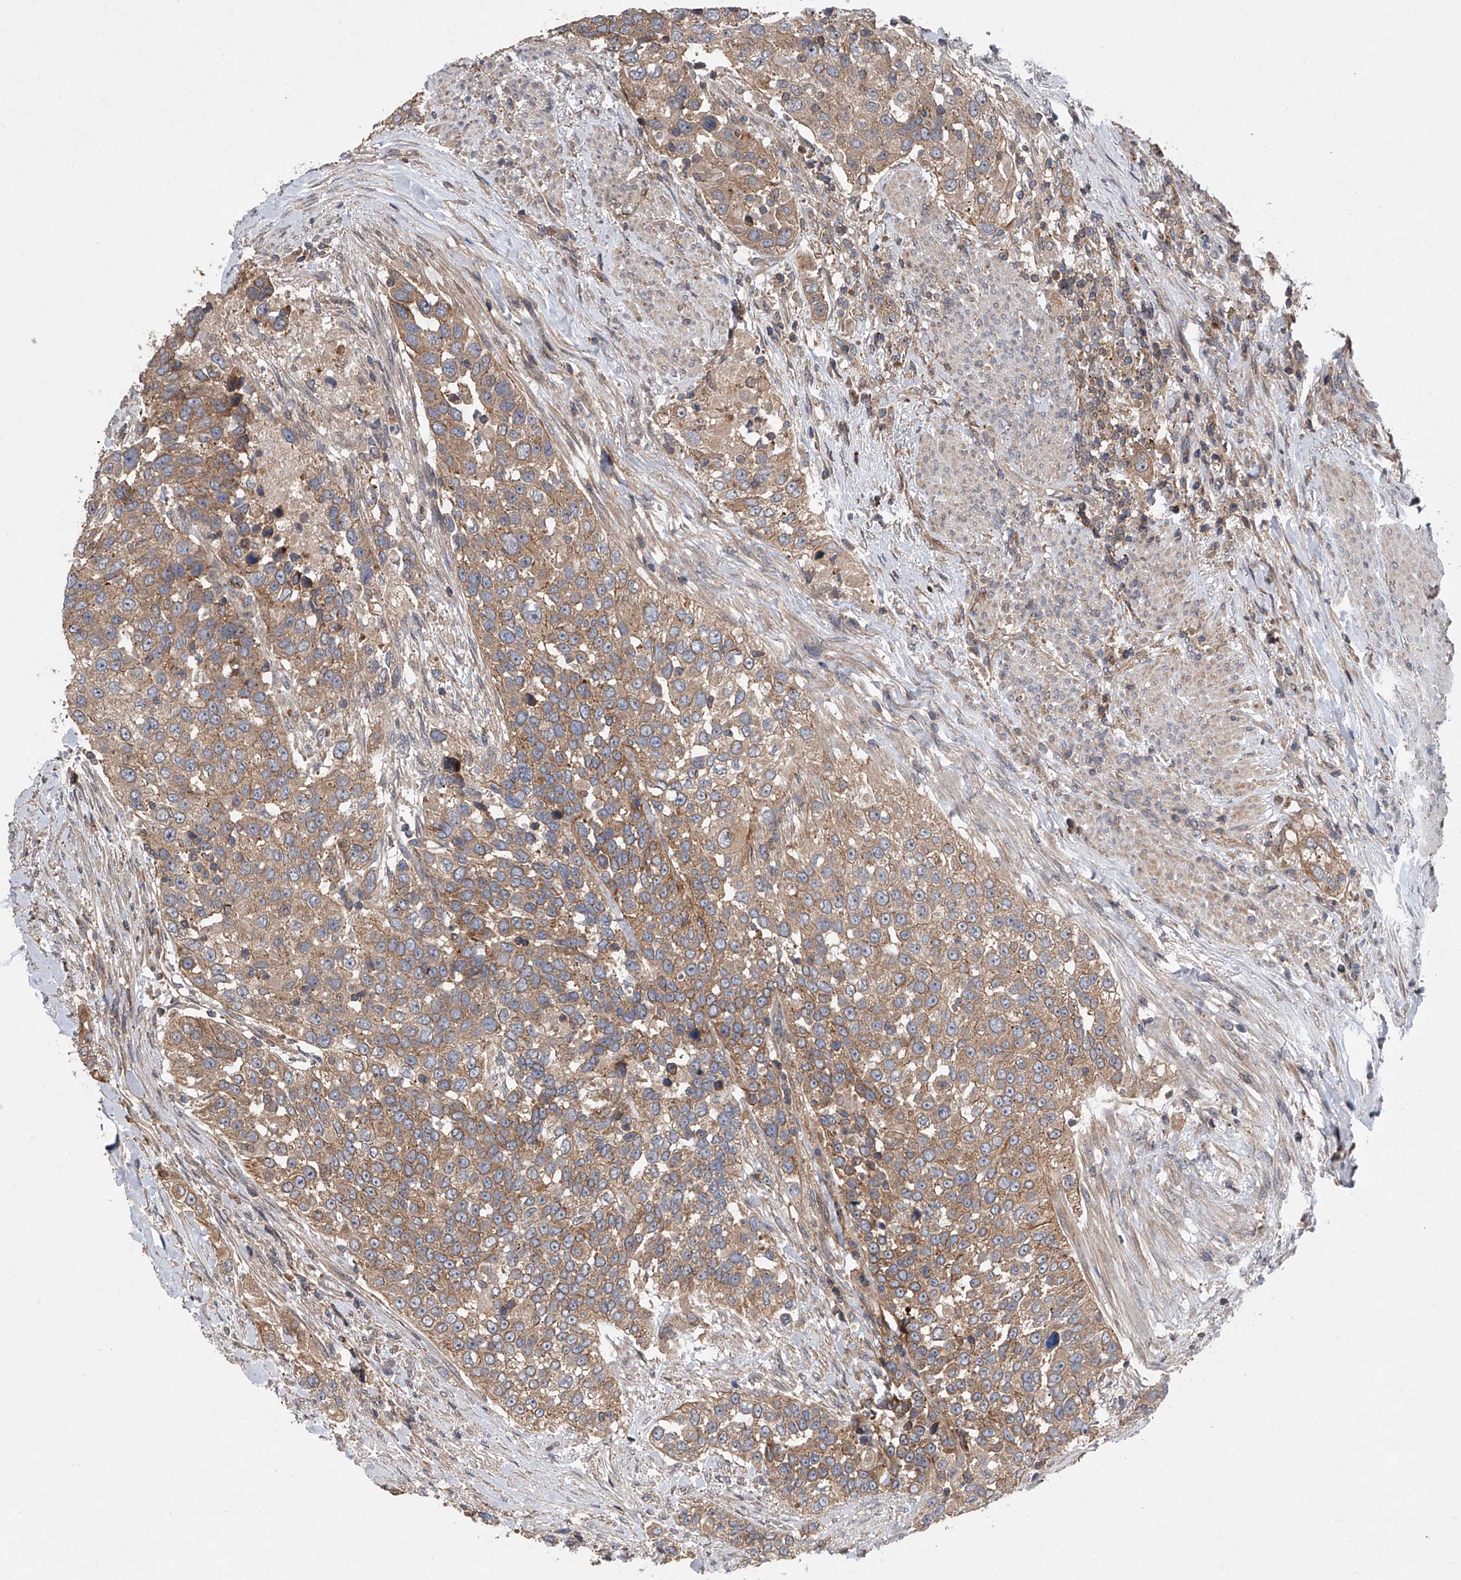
{"staining": {"intensity": "moderate", "quantity": ">75%", "location": "cytoplasmic/membranous"}, "tissue": "urothelial cancer", "cell_type": "Tumor cells", "image_type": "cancer", "snomed": [{"axis": "morphology", "description": "Urothelial carcinoma, High grade"}, {"axis": "topography", "description": "Urinary bladder"}], "caption": "Immunohistochemical staining of urothelial carcinoma (high-grade) demonstrates medium levels of moderate cytoplasmic/membranous protein positivity in approximately >75% of tumor cells.", "gene": "USP47", "patient": {"sex": "female", "age": 80}}